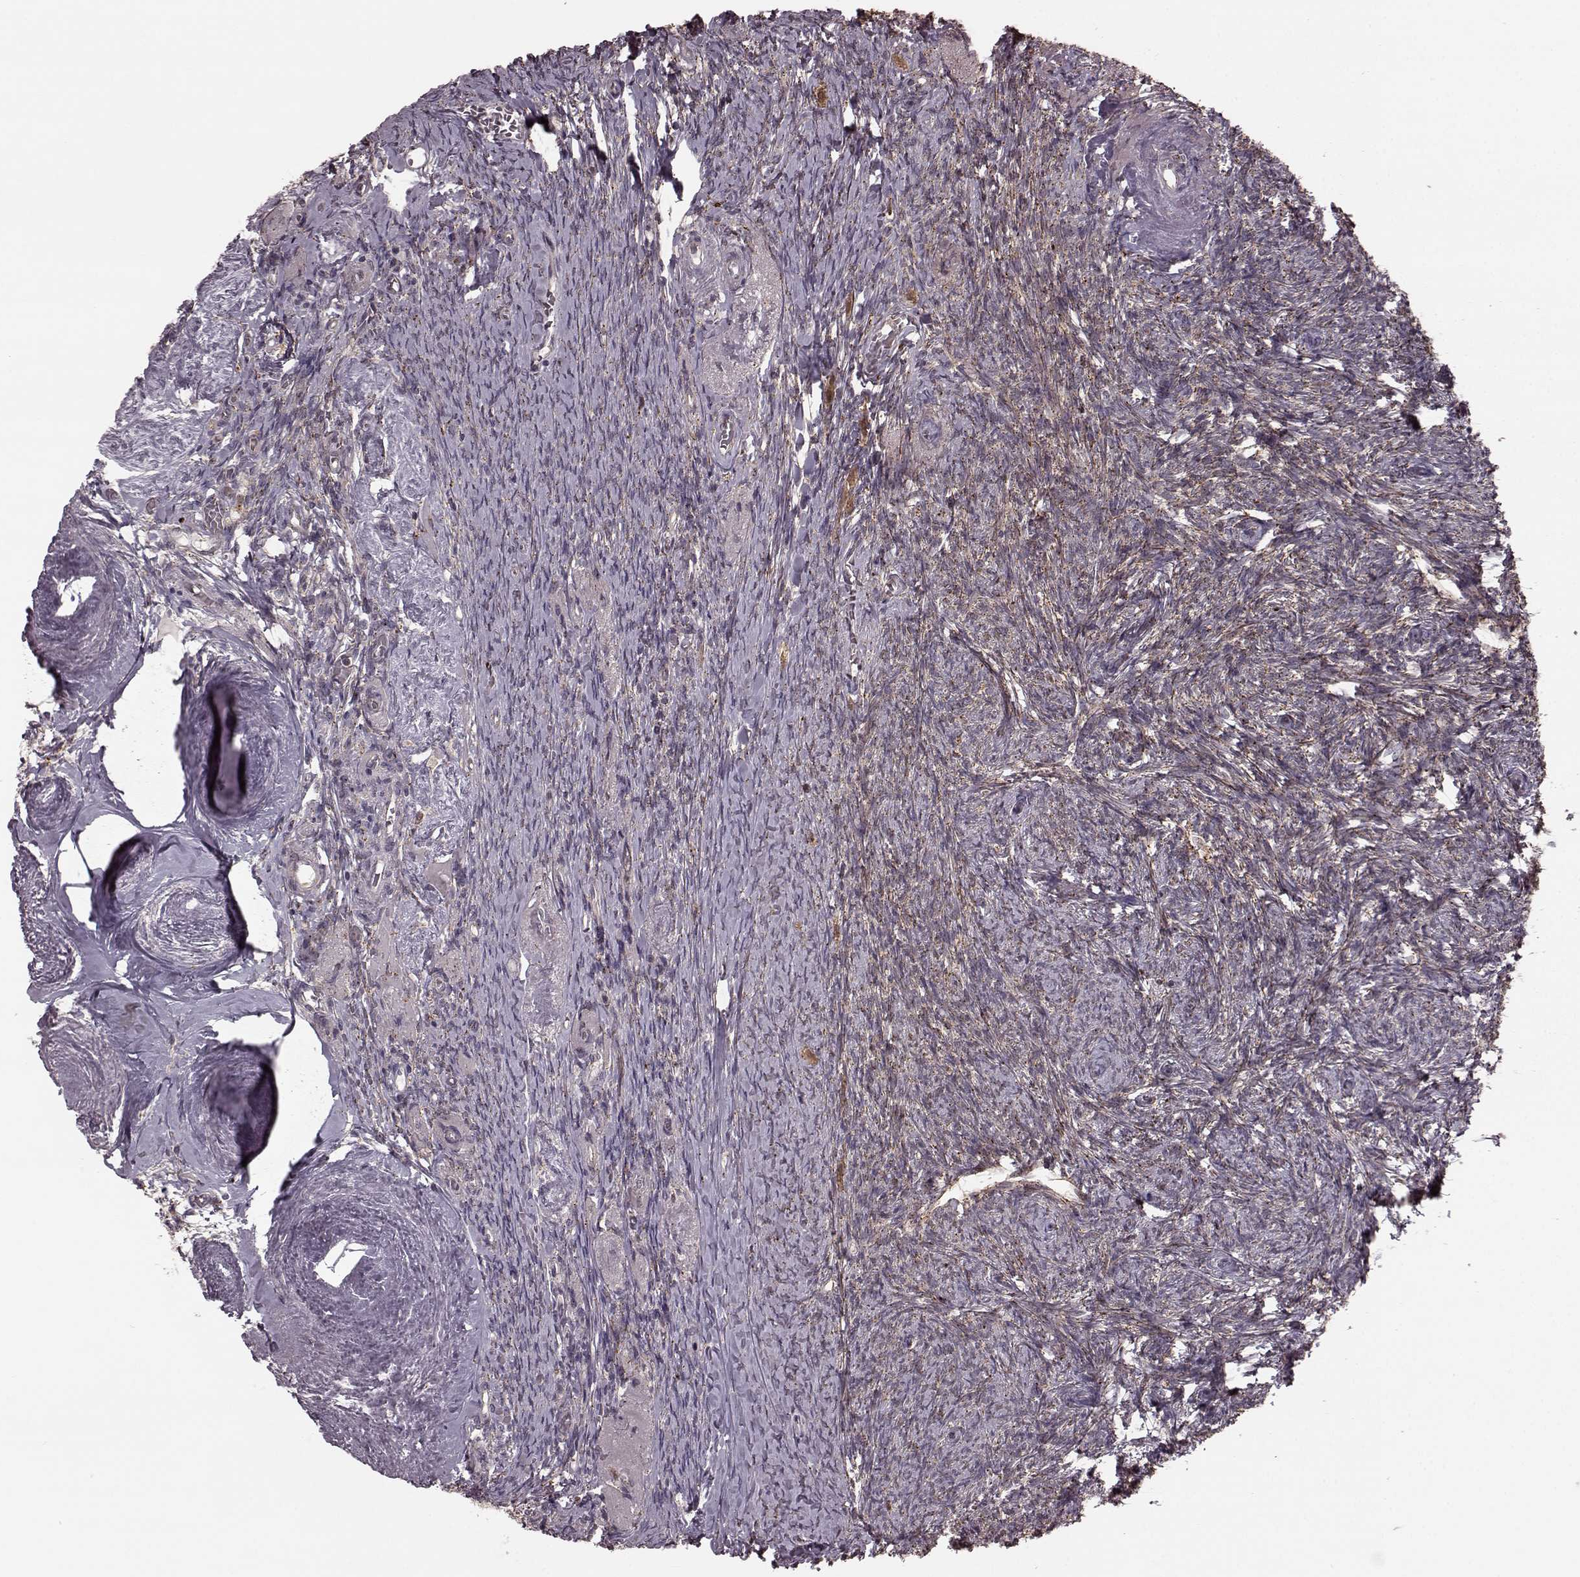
{"staining": {"intensity": "weak", "quantity": "<25%", "location": "cytoplasmic/membranous"}, "tissue": "ovary", "cell_type": "Ovarian stroma cells", "image_type": "normal", "snomed": [{"axis": "morphology", "description": "Normal tissue, NOS"}, {"axis": "topography", "description": "Ovary"}], "caption": "The image exhibits no significant expression in ovarian stroma cells of ovary.", "gene": "GSS", "patient": {"sex": "female", "age": 72}}